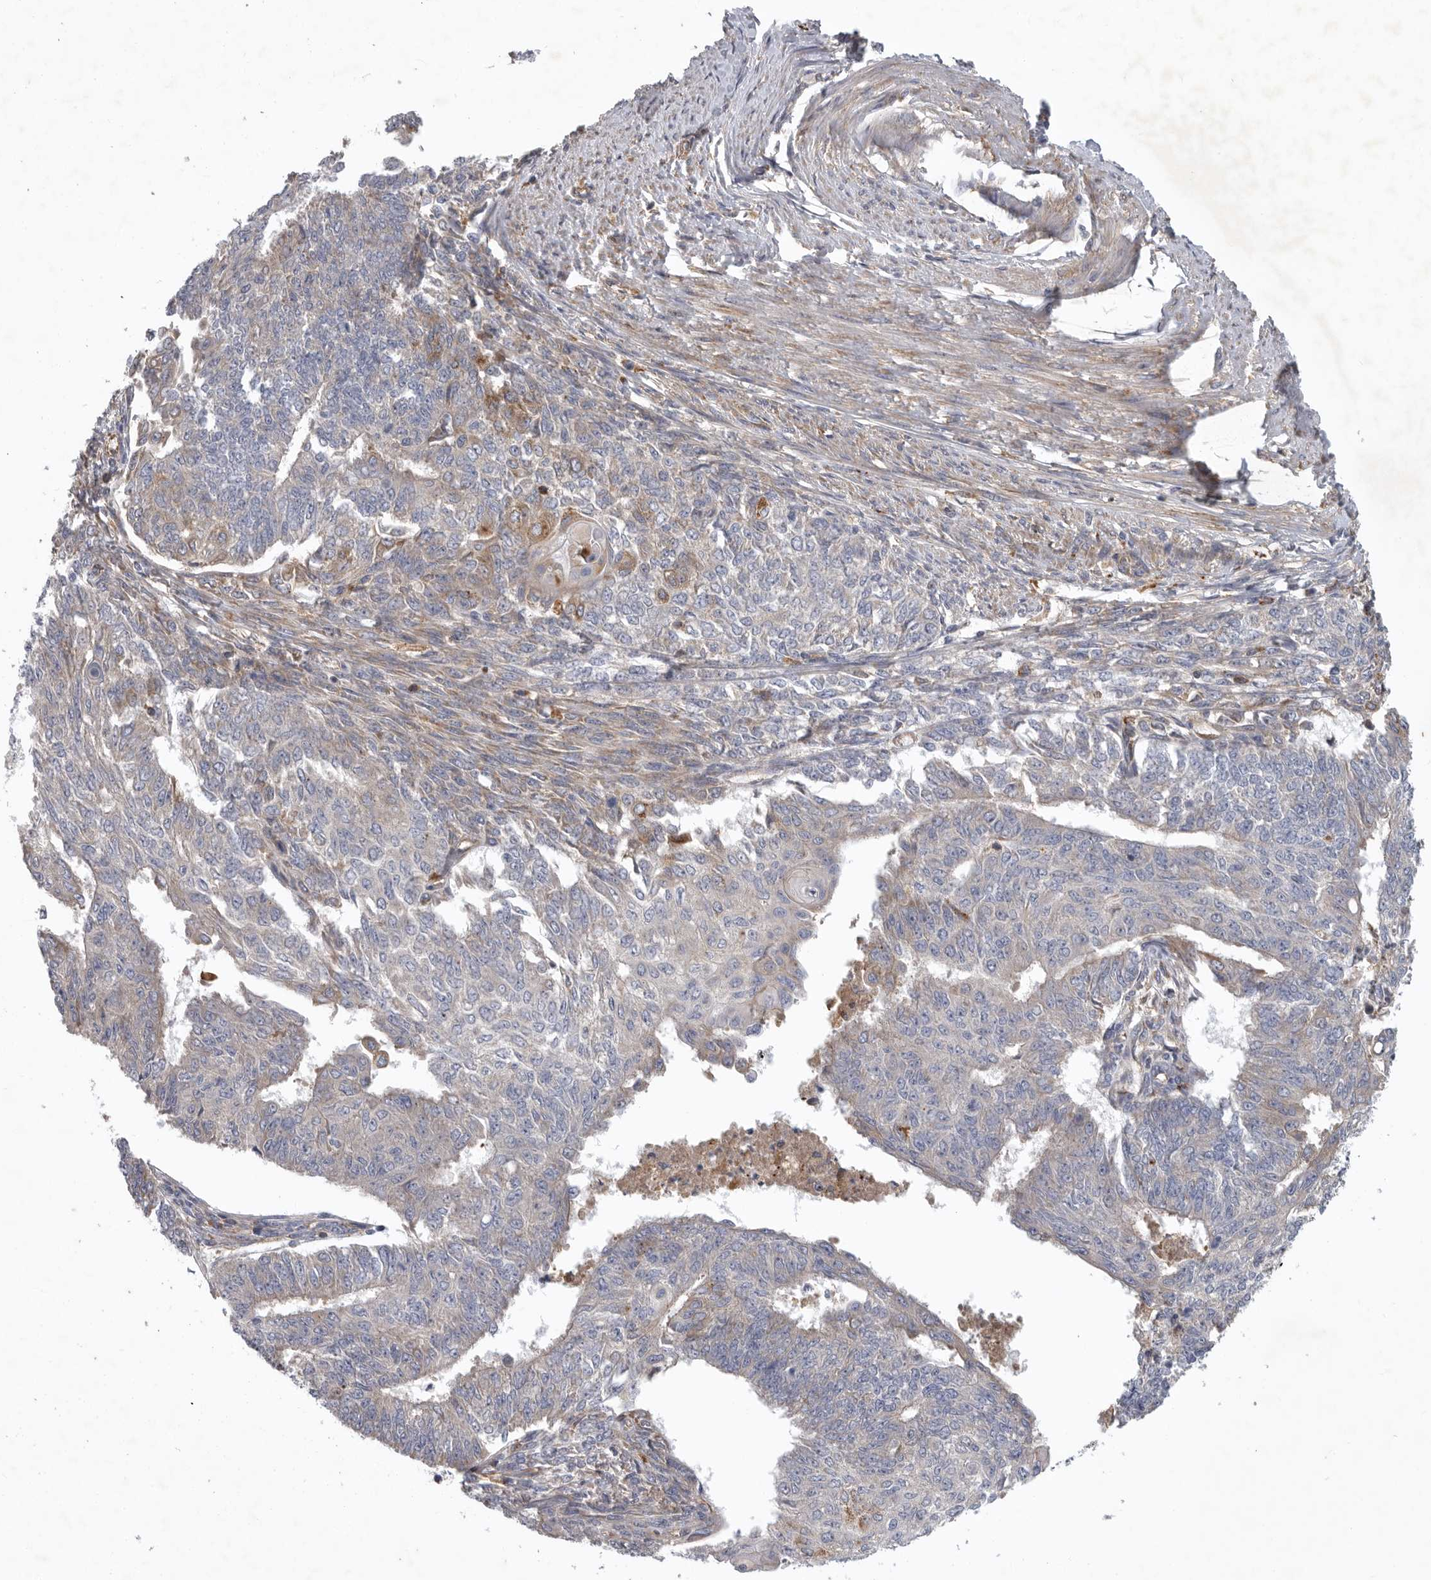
{"staining": {"intensity": "negative", "quantity": "none", "location": "none"}, "tissue": "endometrial cancer", "cell_type": "Tumor cells", "image_type": "cancer", "snomed": [{"axis": "morphology", "description": "Adenocarcinoma, NOS"}, {"axis": "topography", "description": "Endometrium"}], "caption": "A photomicrograph of adenocarcinoma (endometrial) stained for a protein shows no brown staining in tumor cells.", "gene": "C1orf109", "patient": {"sex": "female", "age": 32}}